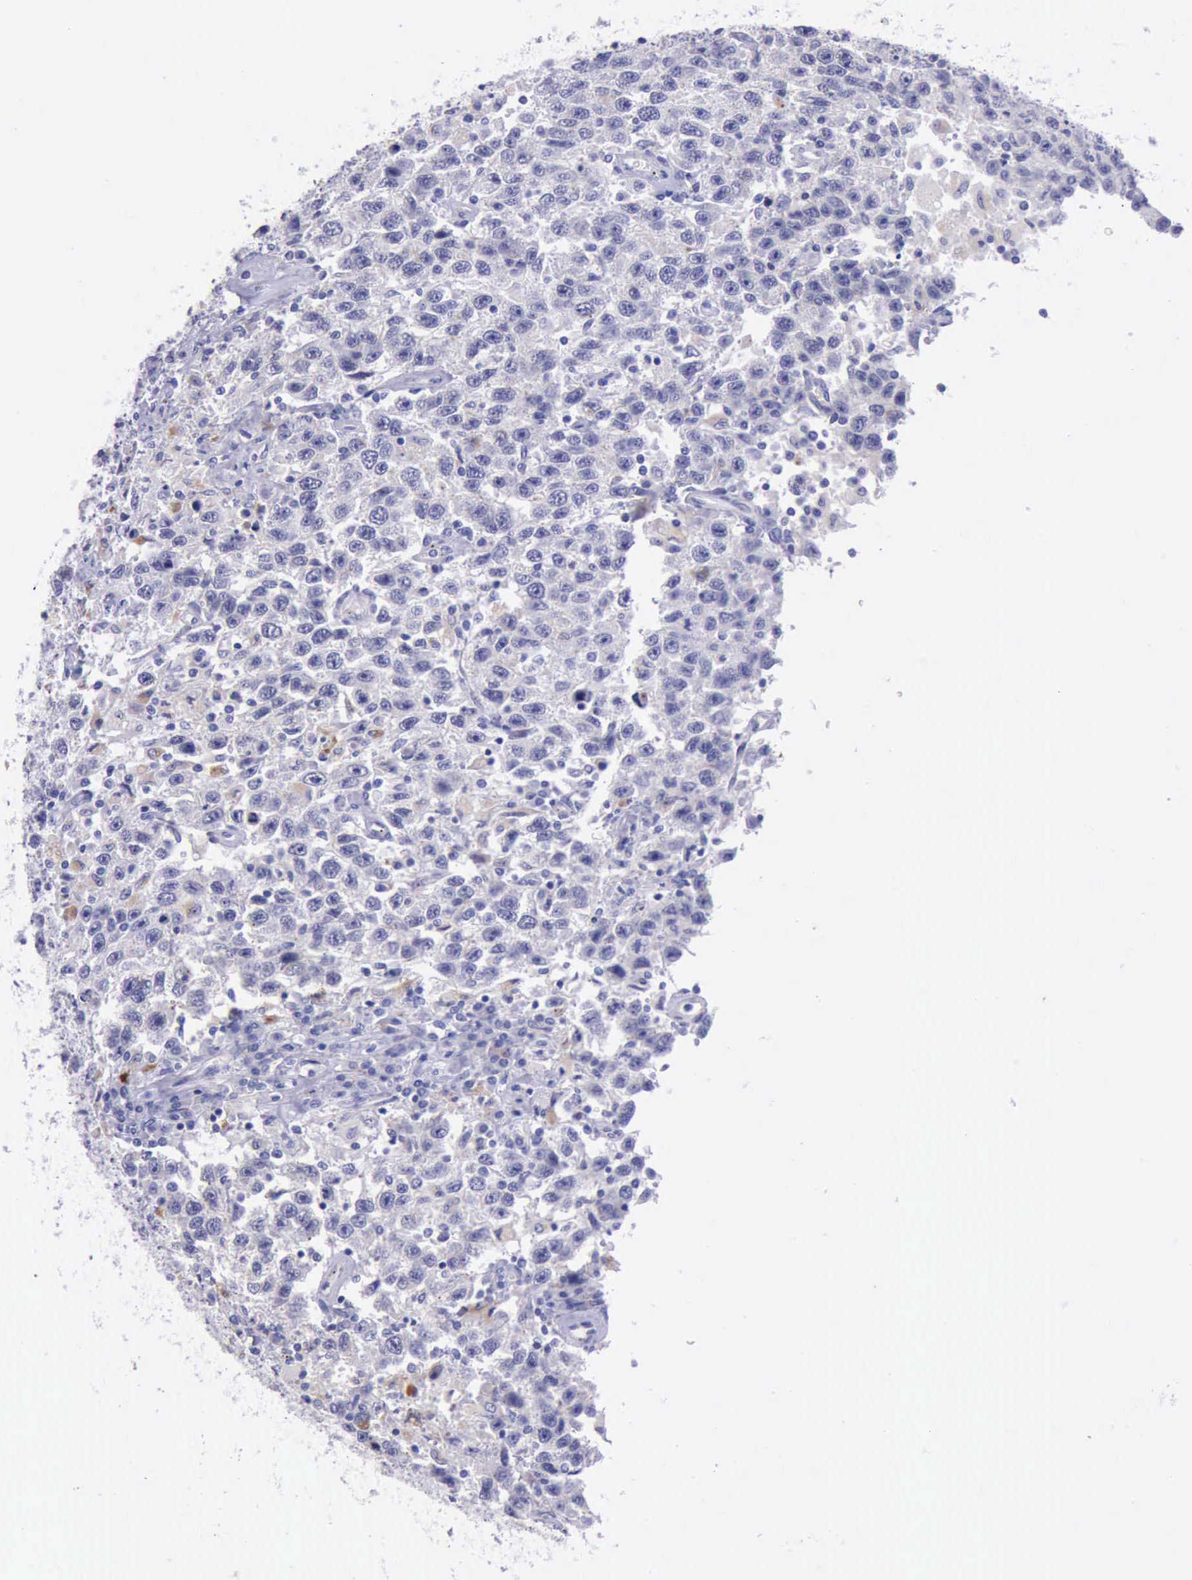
{"staining": {"intensity": "weak", "quantity": "<25%", "location": "cytoplasmic/membranous"}, "tissue": "testis cancer", "cell_type": "Tumor cells", "image_type": "cancer", "snomed": [{"axis": "morphology", "description": "Seminoma, NOS"}, {"axis": "topography", "description": "Testis"}], "caption": "A high-resolution micrograph shows IHC staining of testis seminoma, which demonstrates no significant expression in tumor cells.", "gene": "GLA", "patient": {"sex": "male", "age": 41}}